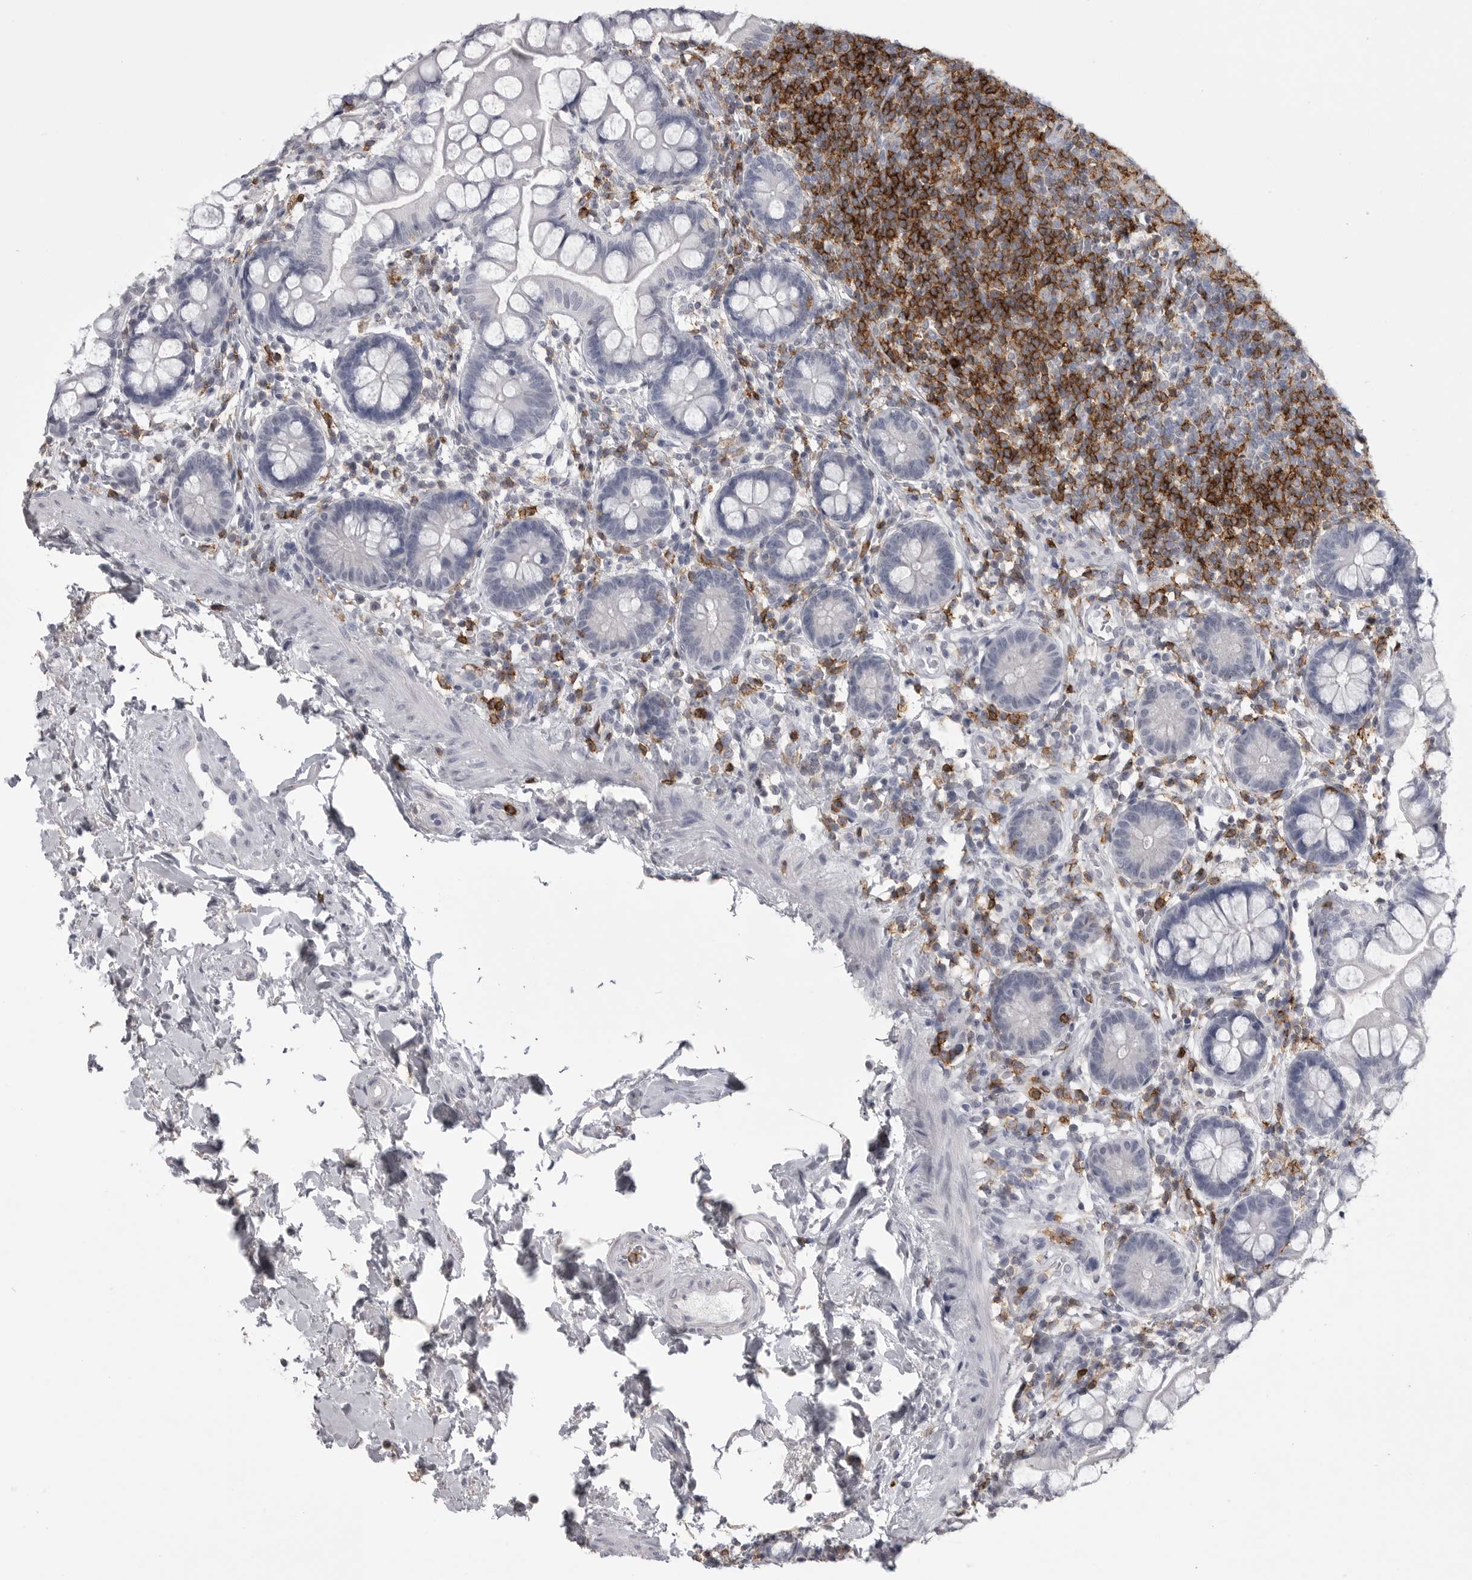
{"staining": {"intensity": "negative", "quantity": "none", "location": "none"}, "tissue": "small intestine", "cell_type": "Glandular cells", "image_type": "normal", "snomed": [{"axis": "morphology", "description": "Normal tissue, NOS"}, {"axis": "topography", "description": "Small intestine"}], "caption": "Protein analysis of benign small intestine displays no significant positivity in glandular cells. (DAB (3,3'-diaminobenzidine) immunohistochemistry (IHC), high magnification).", "gene": "ITGAL", "patient": {"sex": "female", "age": 84}}